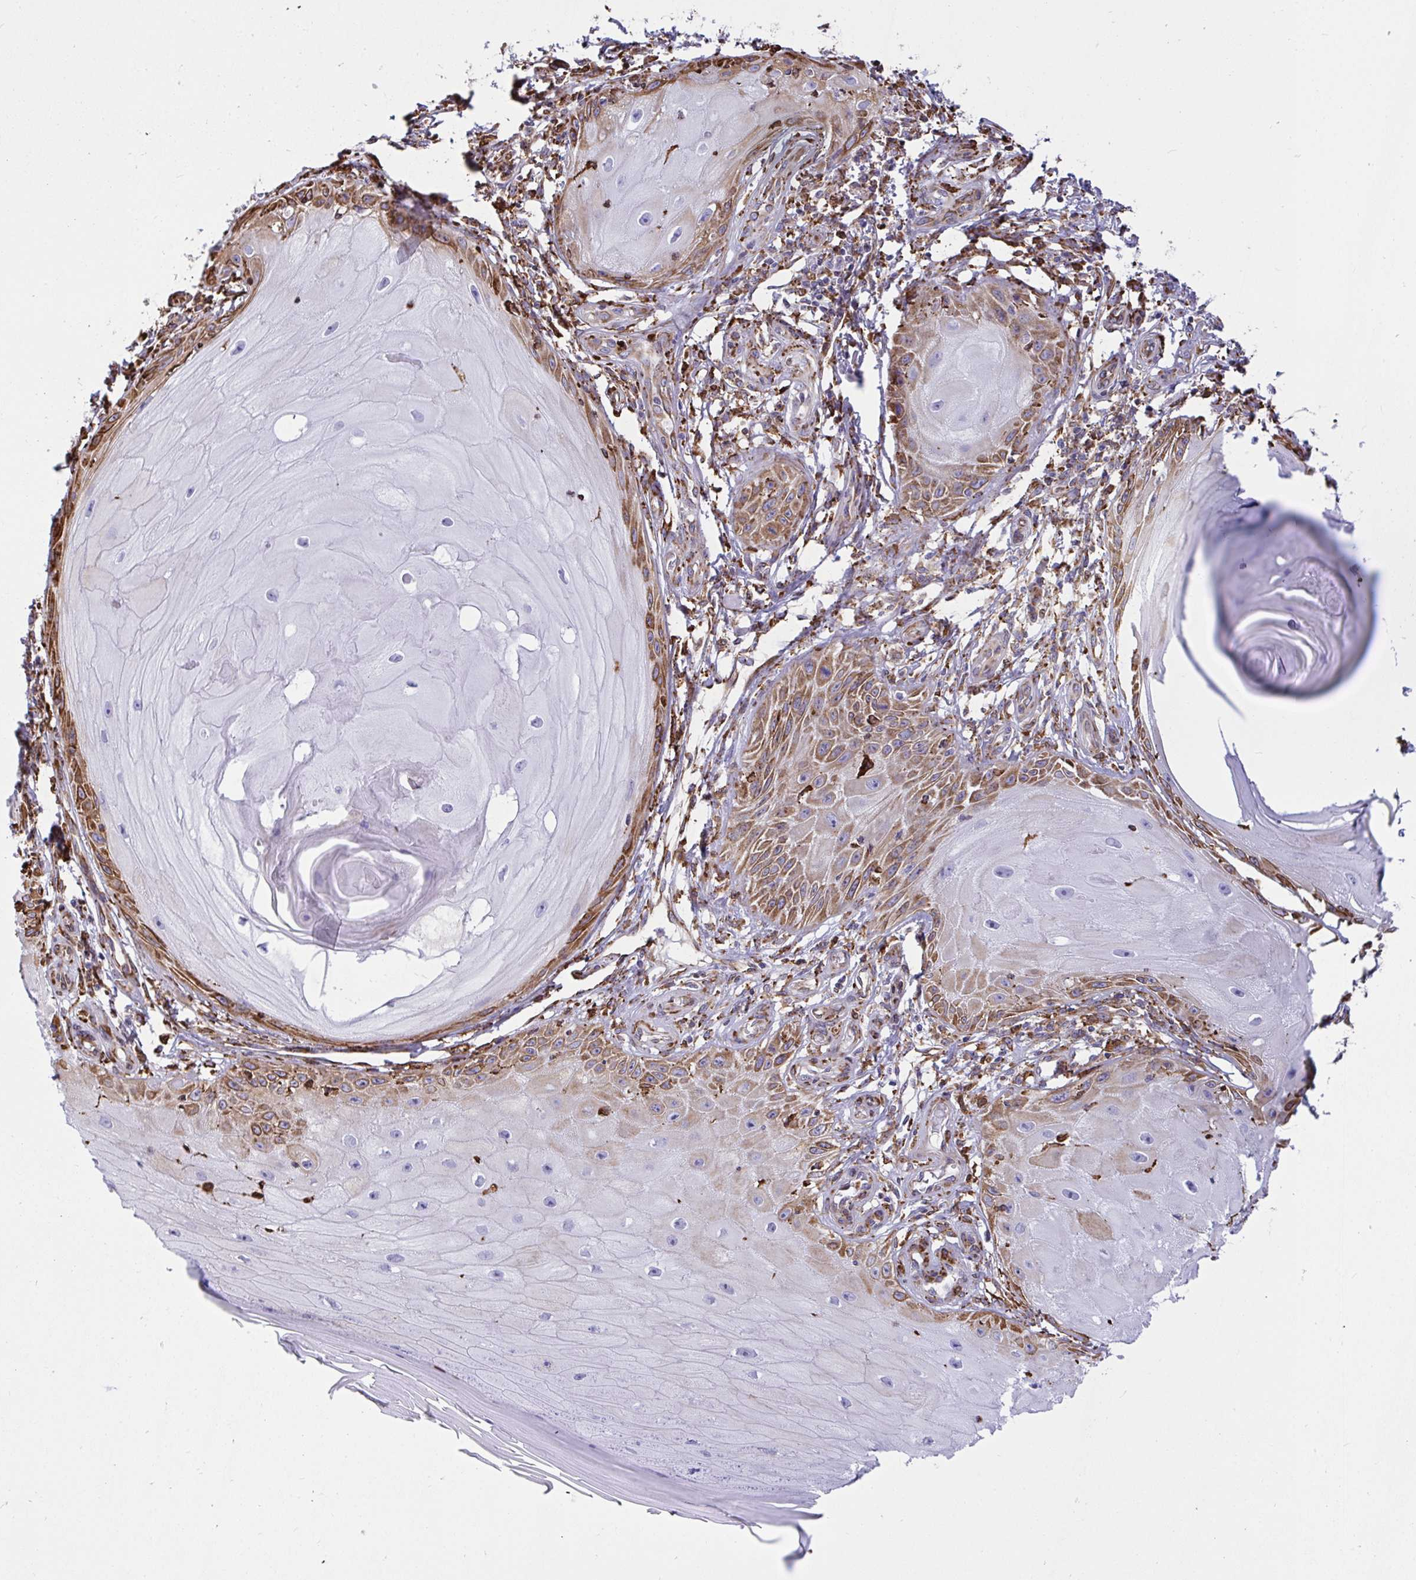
{"staining": {"intensity": "moderate", "quantity": "25%-75%", "location": "cytoplasmic/membranous"}, "tissue": "skin cancer", "cell_type": "Tumor cells", "image_type": "cancer", "snomed": [{"axis": "morphology", "description": "Squamous cell carcinoma, NOS"}, {"axis": "topography", "description": "Skin"}], "caption": "A brown stain labels moderate cytoplasmic/membranous positivity of a protein in human skin squamous cell carcinoma tumor cells. The staining was performed using DAB (3,3'-diaminobenzidine), with brown indicating positive protein expression. Nuclei are stained blue with hematoxylin.", "gene": "CLGN", "patient": {"sex": "female", "age": 77}}